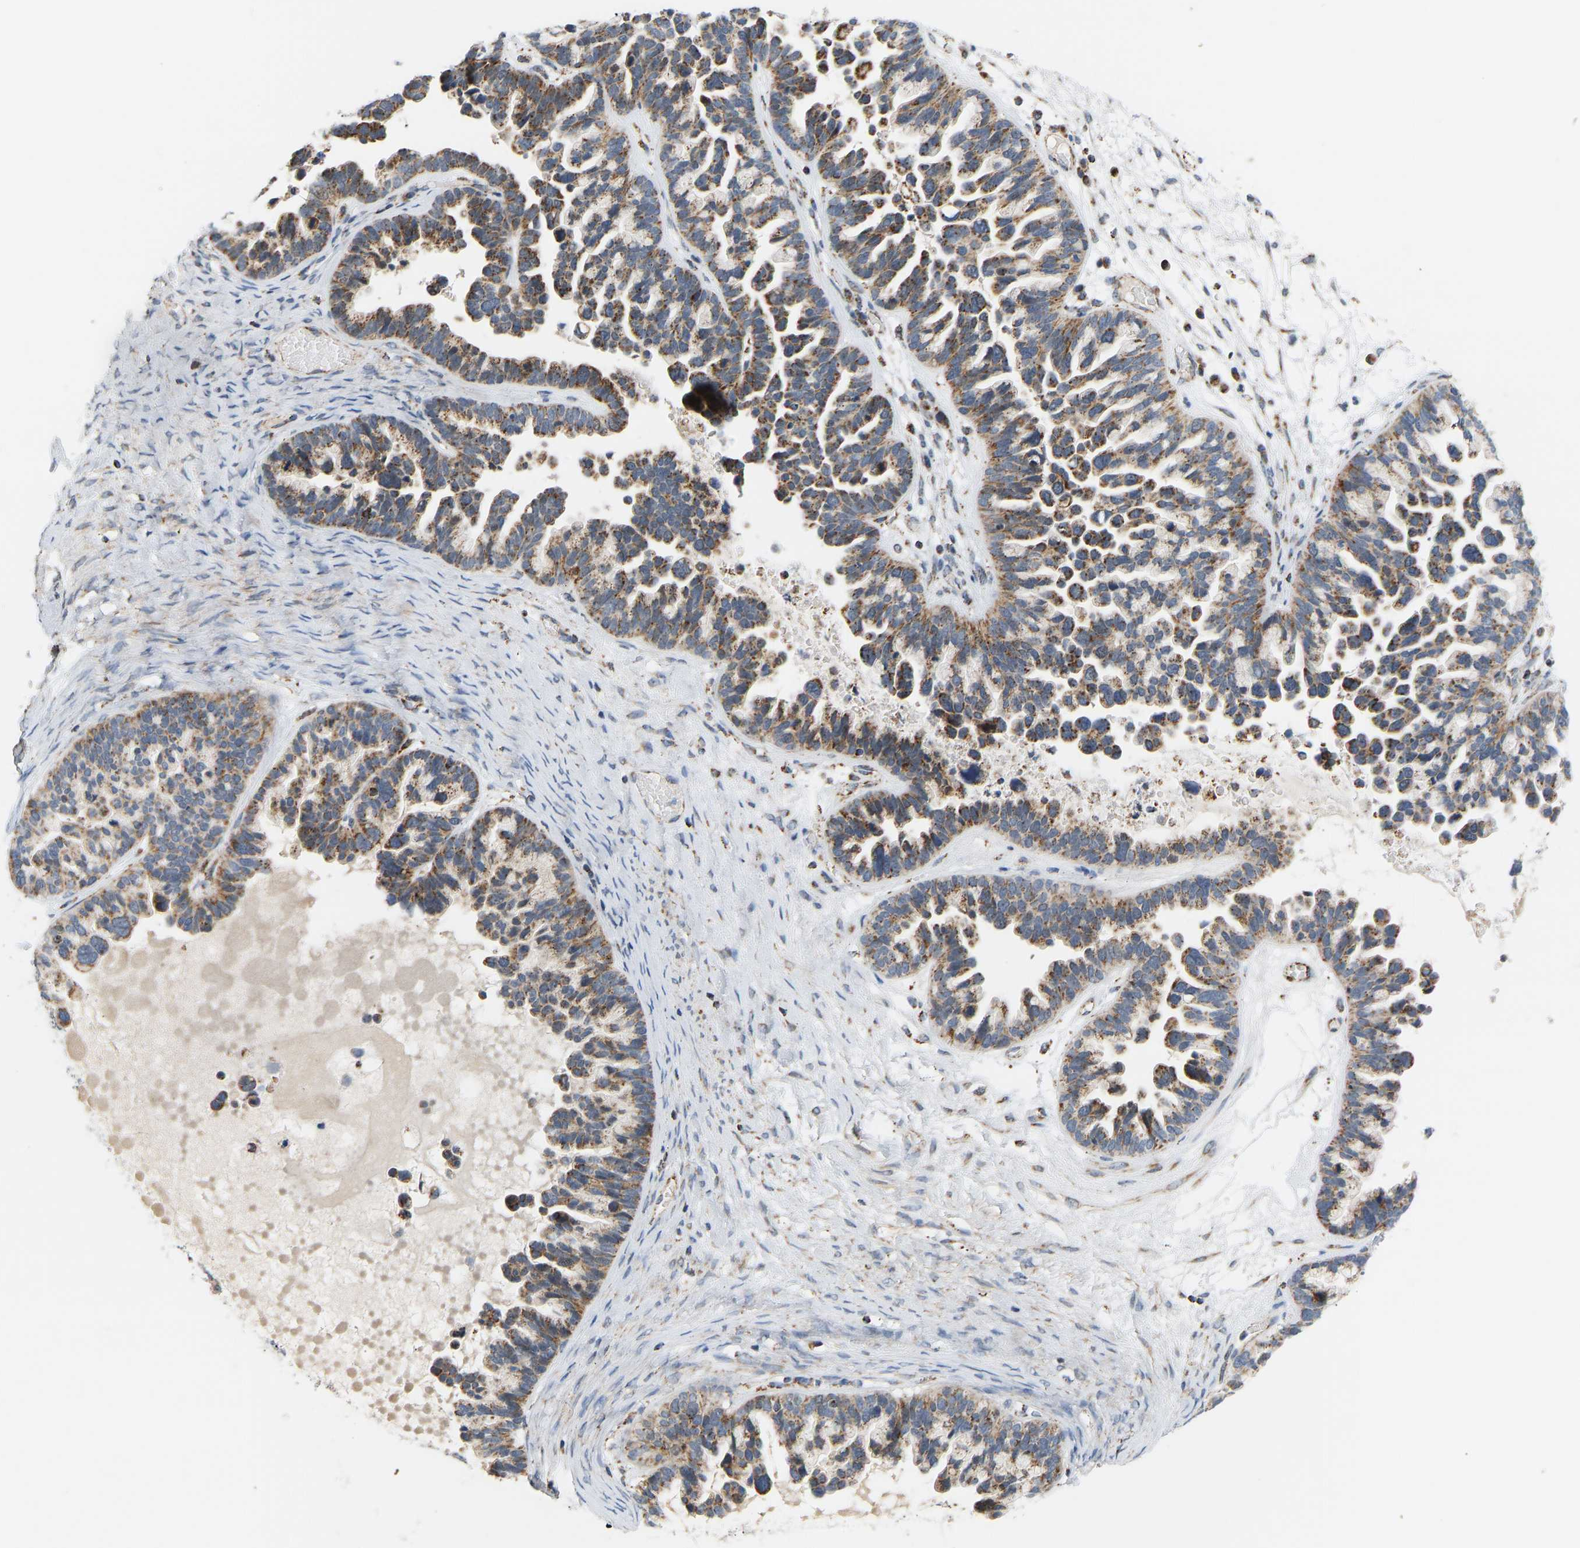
{"staining": {"intensity": "moderate", "quantity": ">75%", "location": "cytoplasmic/membranous"}, "tissue": "ovarian cancer", "cell_type": "Tumor cells", "image_type": "cancer", "snomed": [{"axis": "morphology", "description": "Cystadenocarcinoma, serous, NOS"}, {"axis": "topography", "description": "Ovary"}], "caption": "A photomicrograph of ovarian cancer stained for a protein displays moderate cytoplasmic/membranous brown staining in tumor cells.", "gene": "GPSM2", "patient": {"sex": "female", "age": 56}}